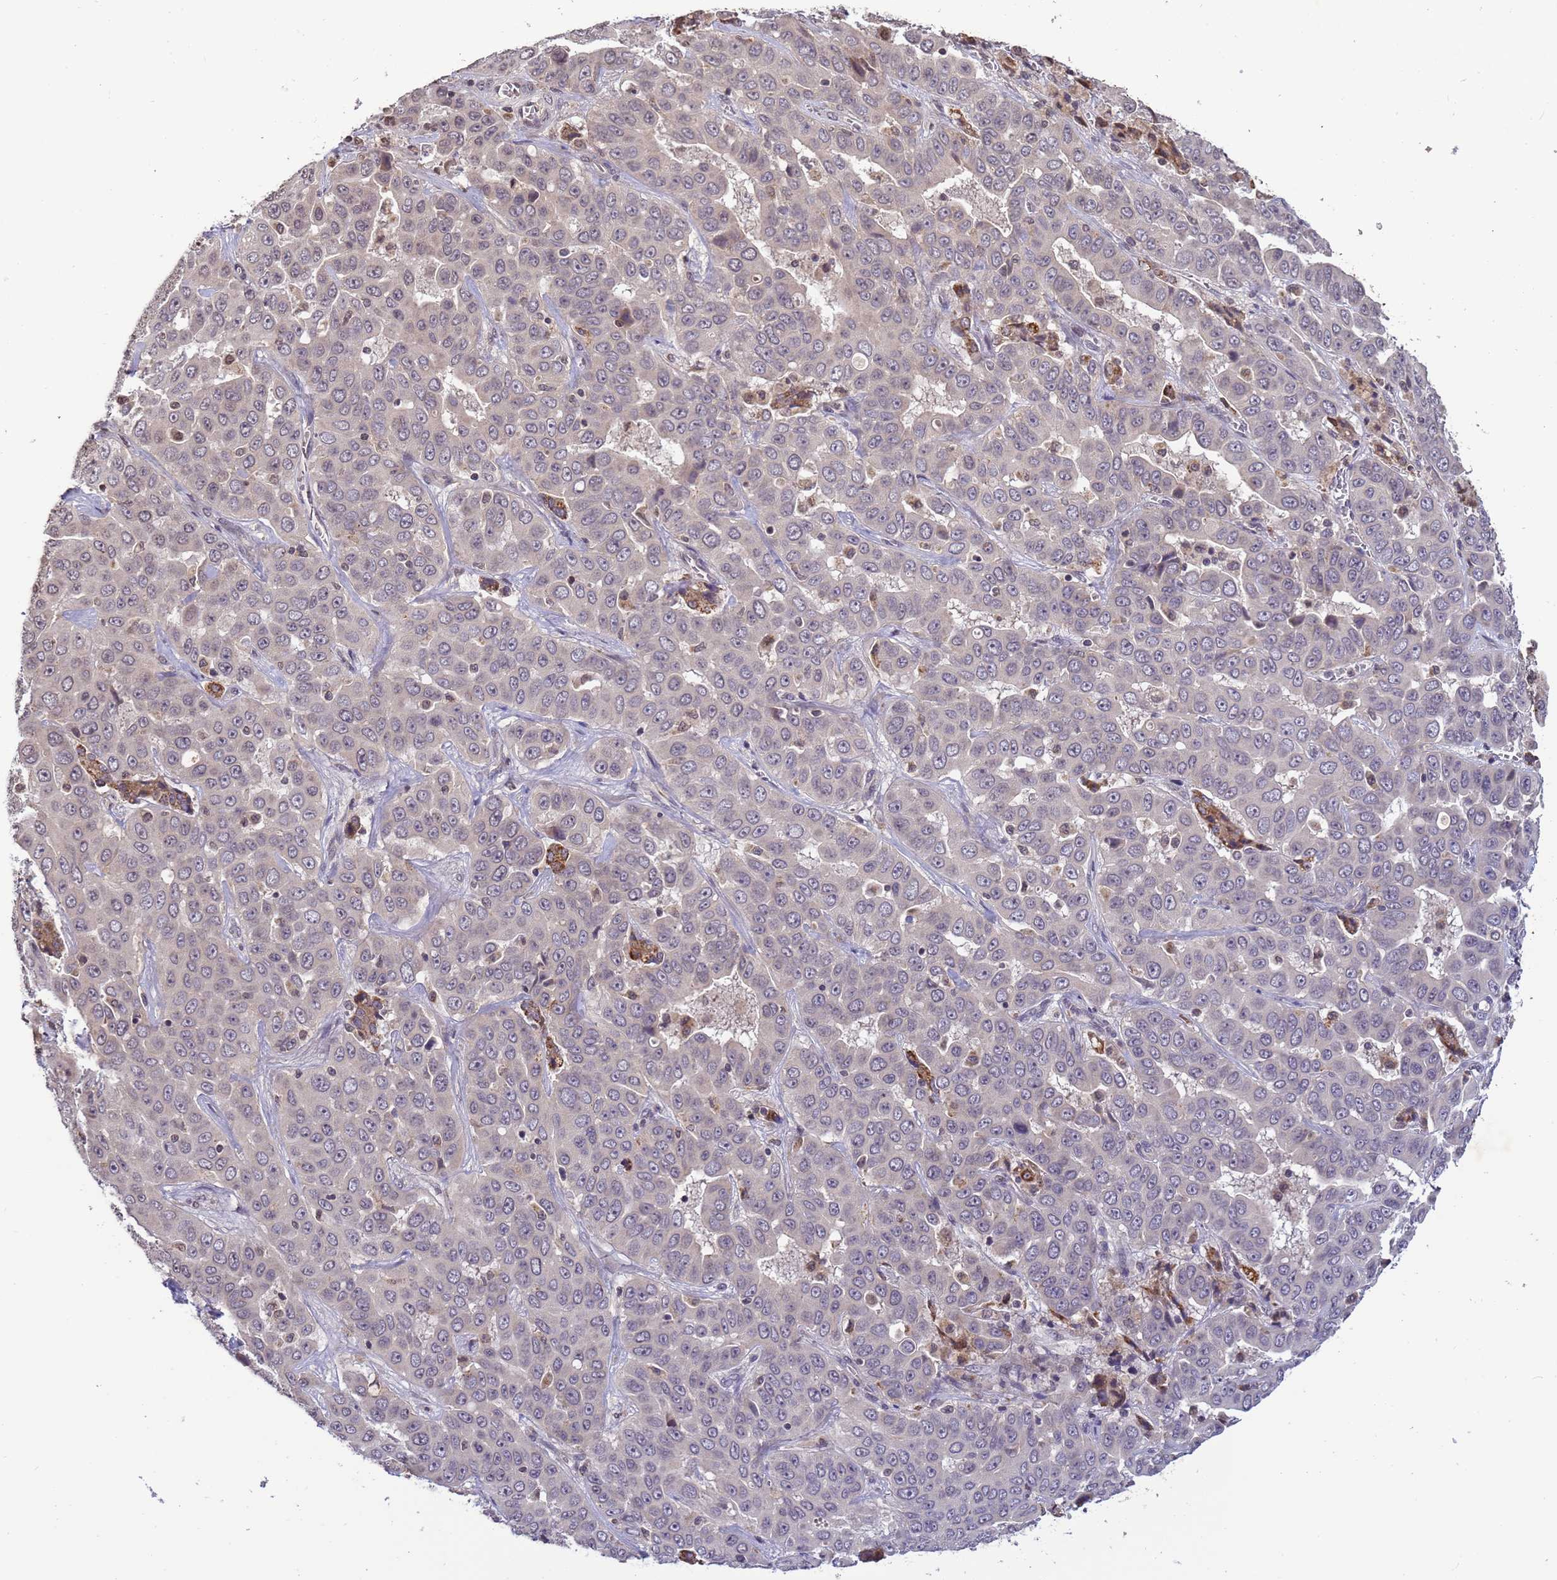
{"staining": {"intensity": "negative", "quantity": "none", "location": "none"}, "tissue": "liver cancer", "cell_type": "Tumor cells", "image_type": "cancer", "snomed": [{"axis": "morphology", "description": "Cholangiocarcinoma"}, {"axis": "topography", "description": "Liver"}], "caption": "IHC micrograph of neoplastic tissue: liver cancer stained with DAB shows no significant protein staining in tumor cells.", "gene": "MYL7", "patient": {"sex": "female", "age": 52}}